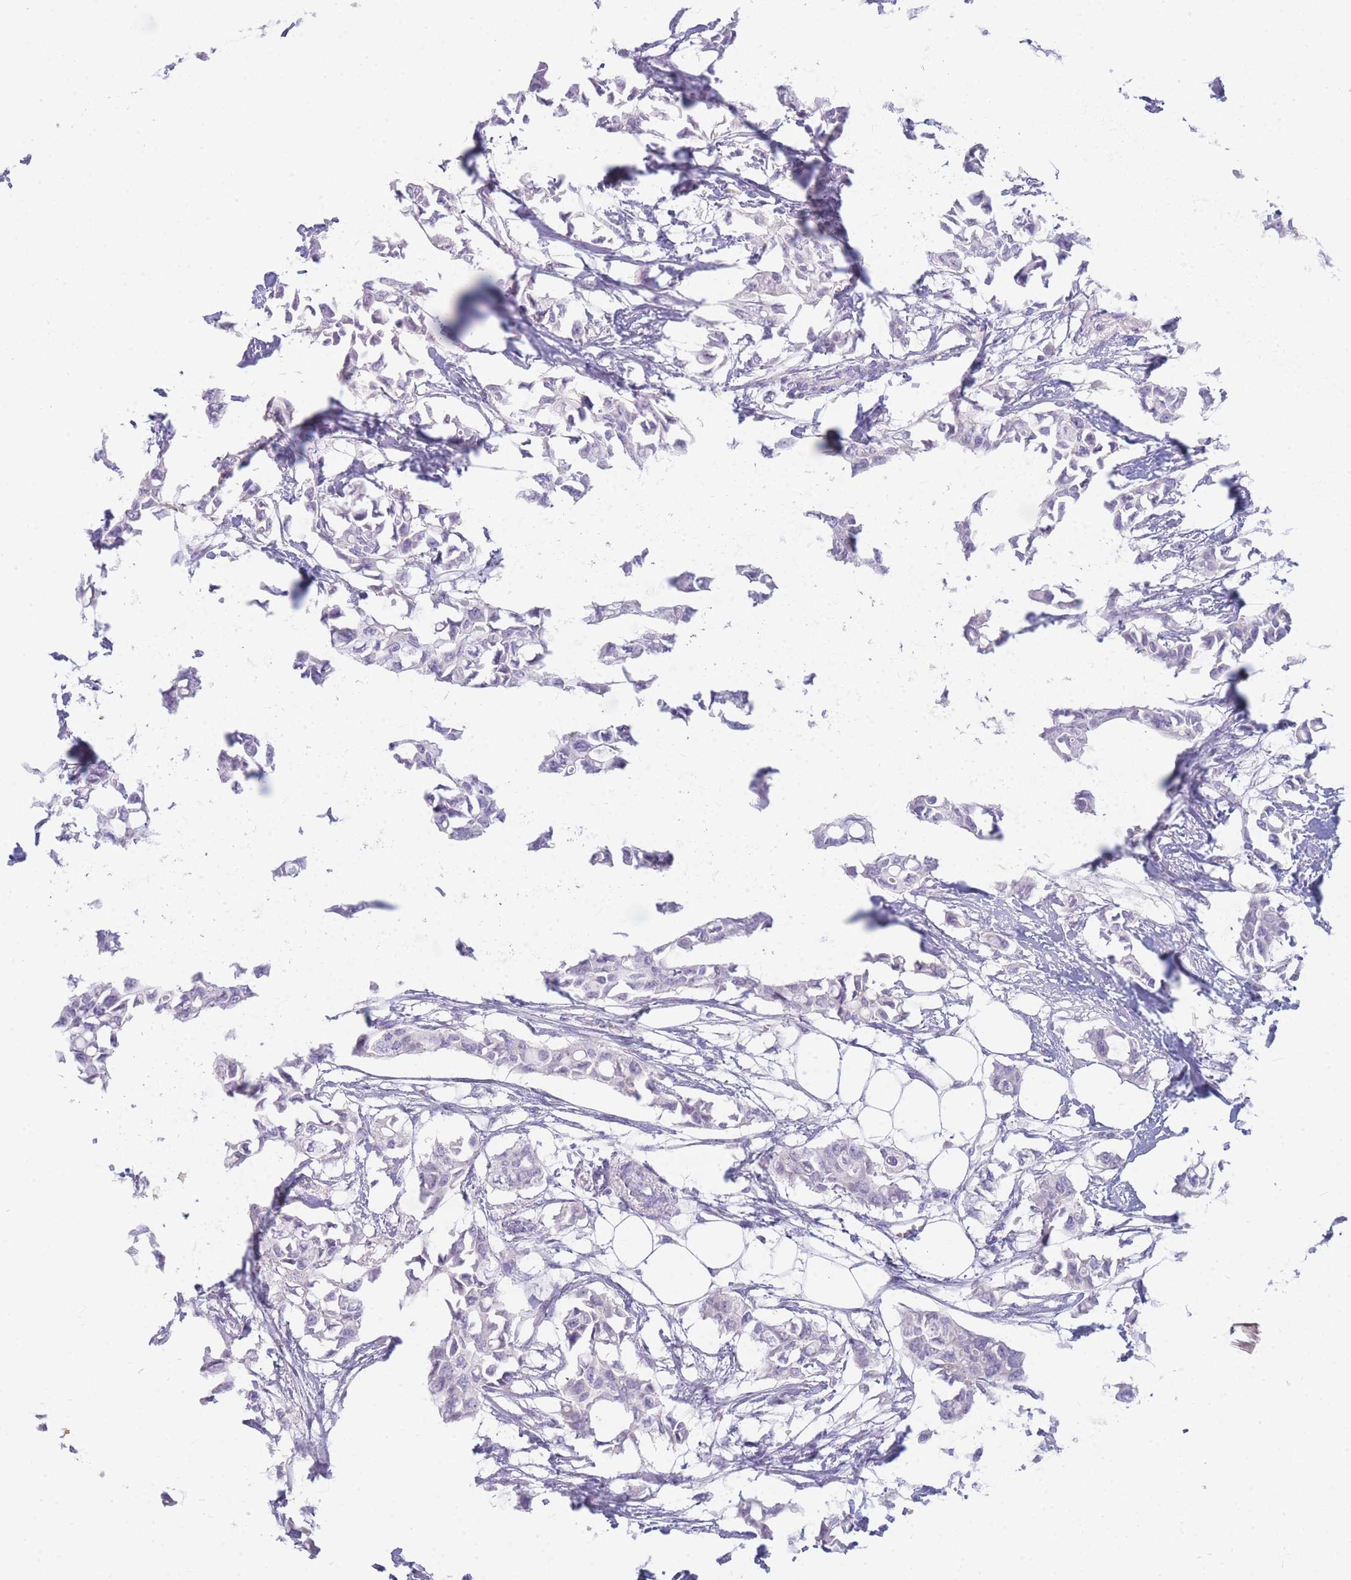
{"staining": {"intensity": "negative", "quantity": "none", "location": "none"}, "tissue": "breast cancer", "cell_type": "Tumor cells", "image_type": "cancer", "snomed": [{"axis": "morphology", "description": "Duct carcinoma"}, {"axis": "topography", "description": "Breast"}], "caption": "Human breast infiltrating ductal carcinoma stained for a protein using immunohistochemistry (IHC) displays no expression in tumor cells.", "gene": "NKX1-2", "patient": {"sex": "female", "age": 41}}